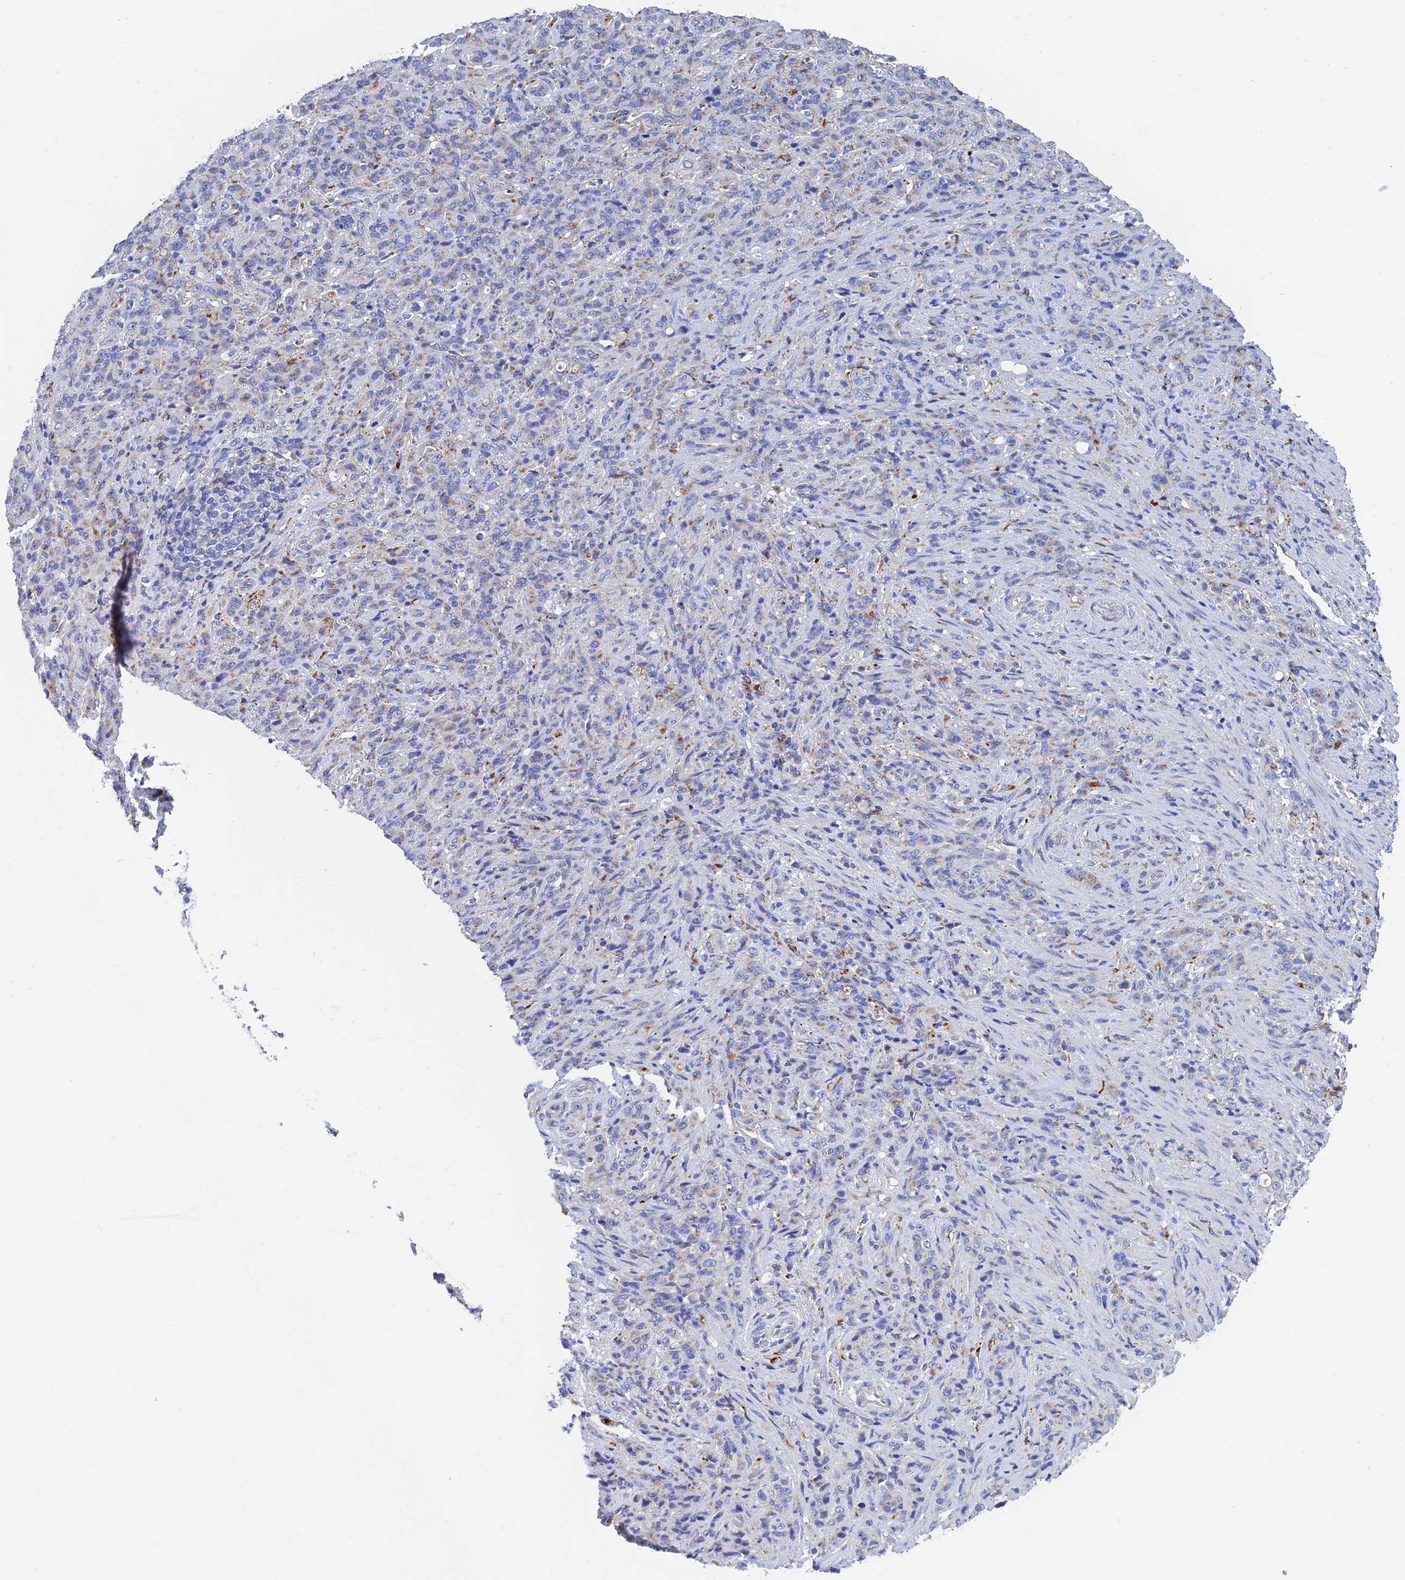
{"staining": {"intensity": "negative", "quantity": "none", "location": "none"}, "tissue": "stomach cancer", "cell_type": "Tumor cells", "image_type": "cancer", "snomed": [{"axis": "morphology", "description": "Adenocarcinoma, NOS"}, {"axis": "topography", "description": "Stomach"}], "caption": "Micrograph shows no protein positivity in tumor cells of adenocarcinoma (stomach) tissue. Nuclei are stained in blue.", "gene": "SPNS1", "patient": {"sex": "female", "age": 79}}